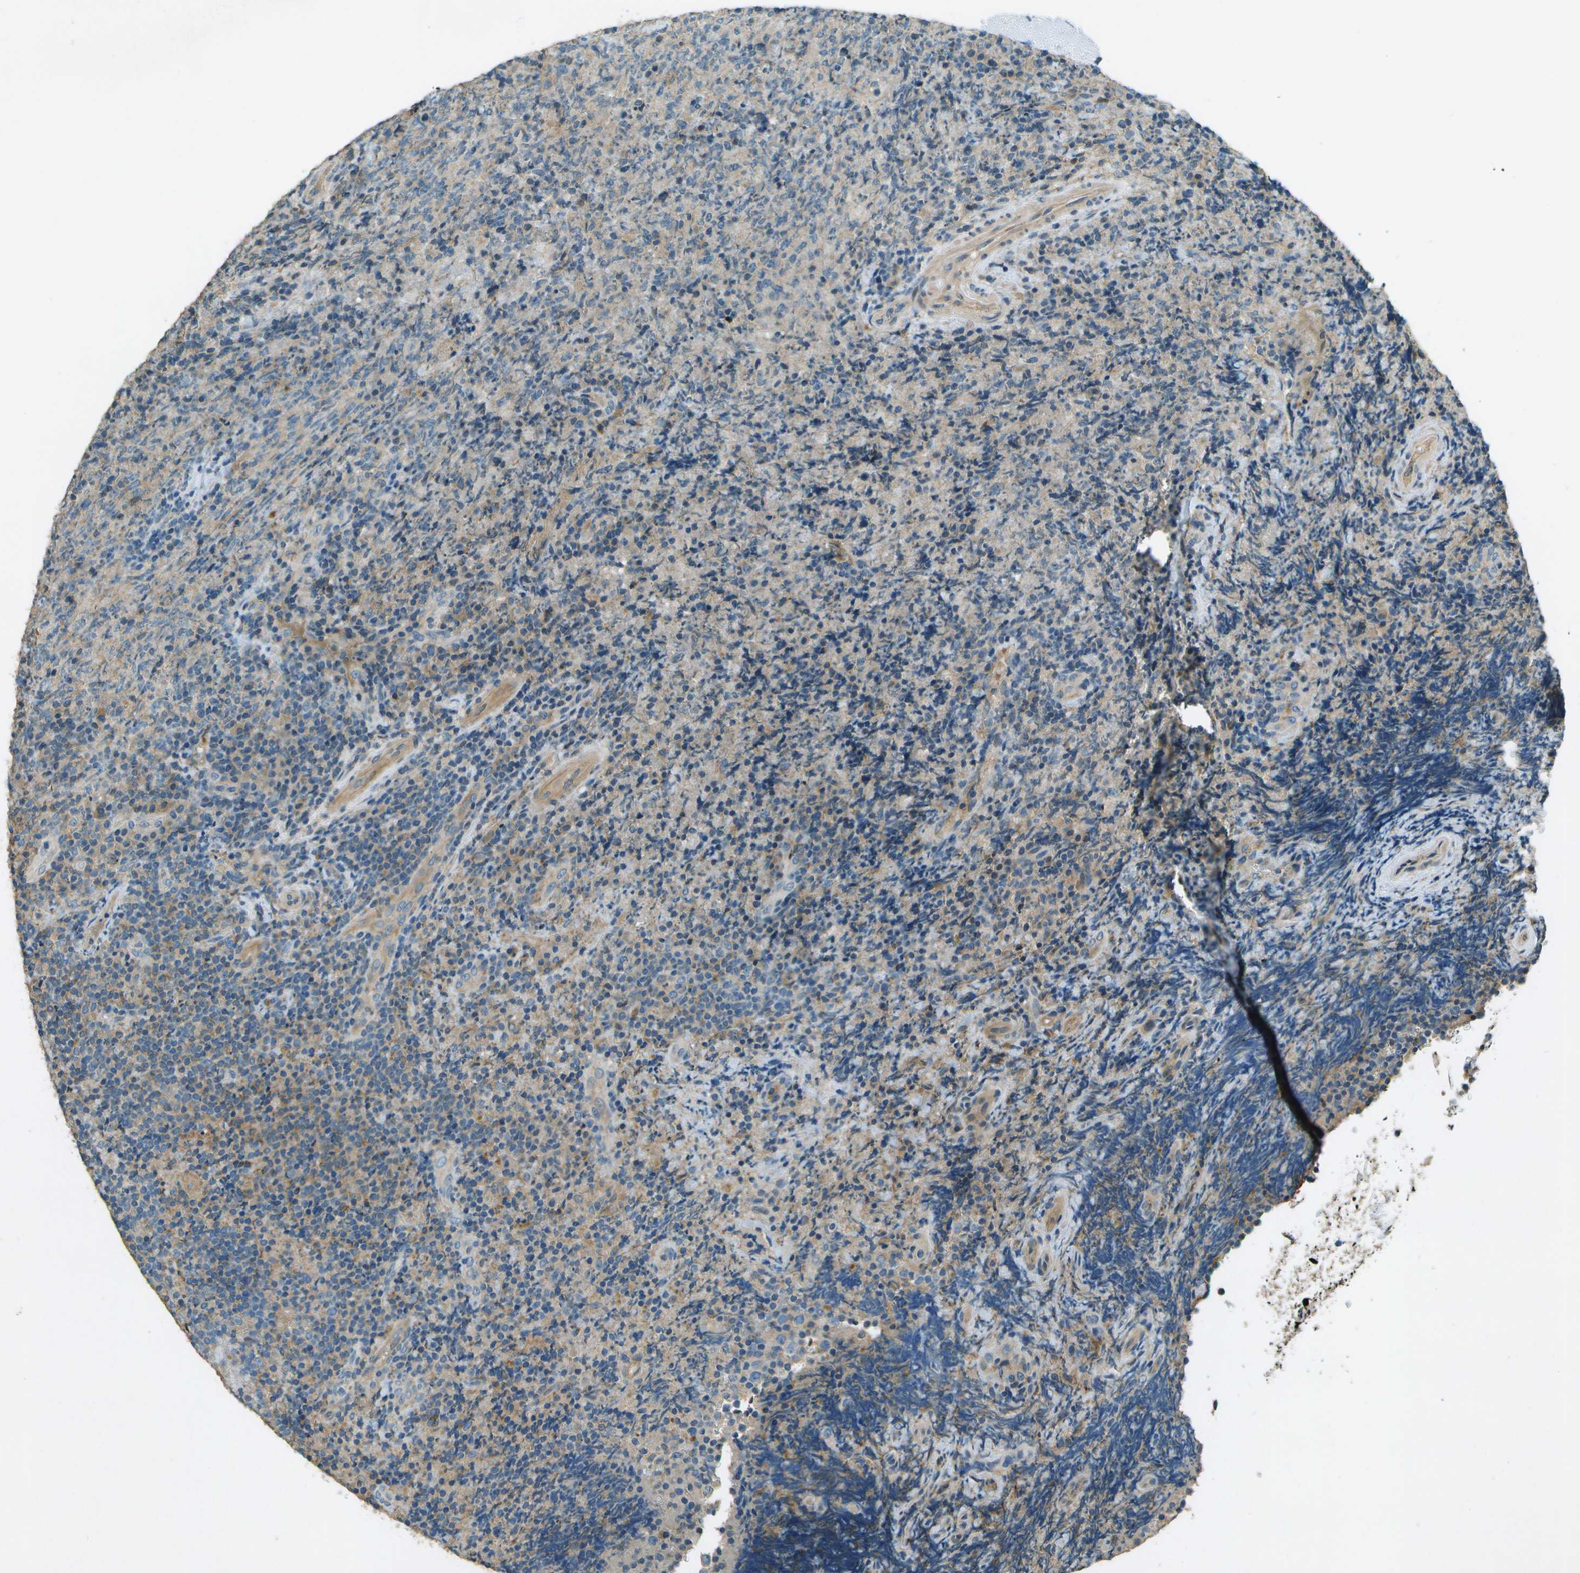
{"staining": {"intensity": "weak", "quantity": "<25%", "location": "cytoplasmic/membranous"}, "tissue": "lymphoma", "cell_type": "Tumor cells", "image_type": "cancer", "snomed": [{"axis": "morphology", "description": "Malignant lymphoma, non-Hodgkin's type, High grade"}, {"axis": "topography", "description": "Tonsil"}], "caption": "This micrograph is of malignant lymphoma, non-Hodgkin's type (high-grade) stained with IHC to label a protein in brown with the nuclei are counter-stained blue. There is no expression in tumor cells. (DAB immunohistochemistry, high magnification).", "gene": "NUDT4", "patient": {"sex": "female", "age": 36}}